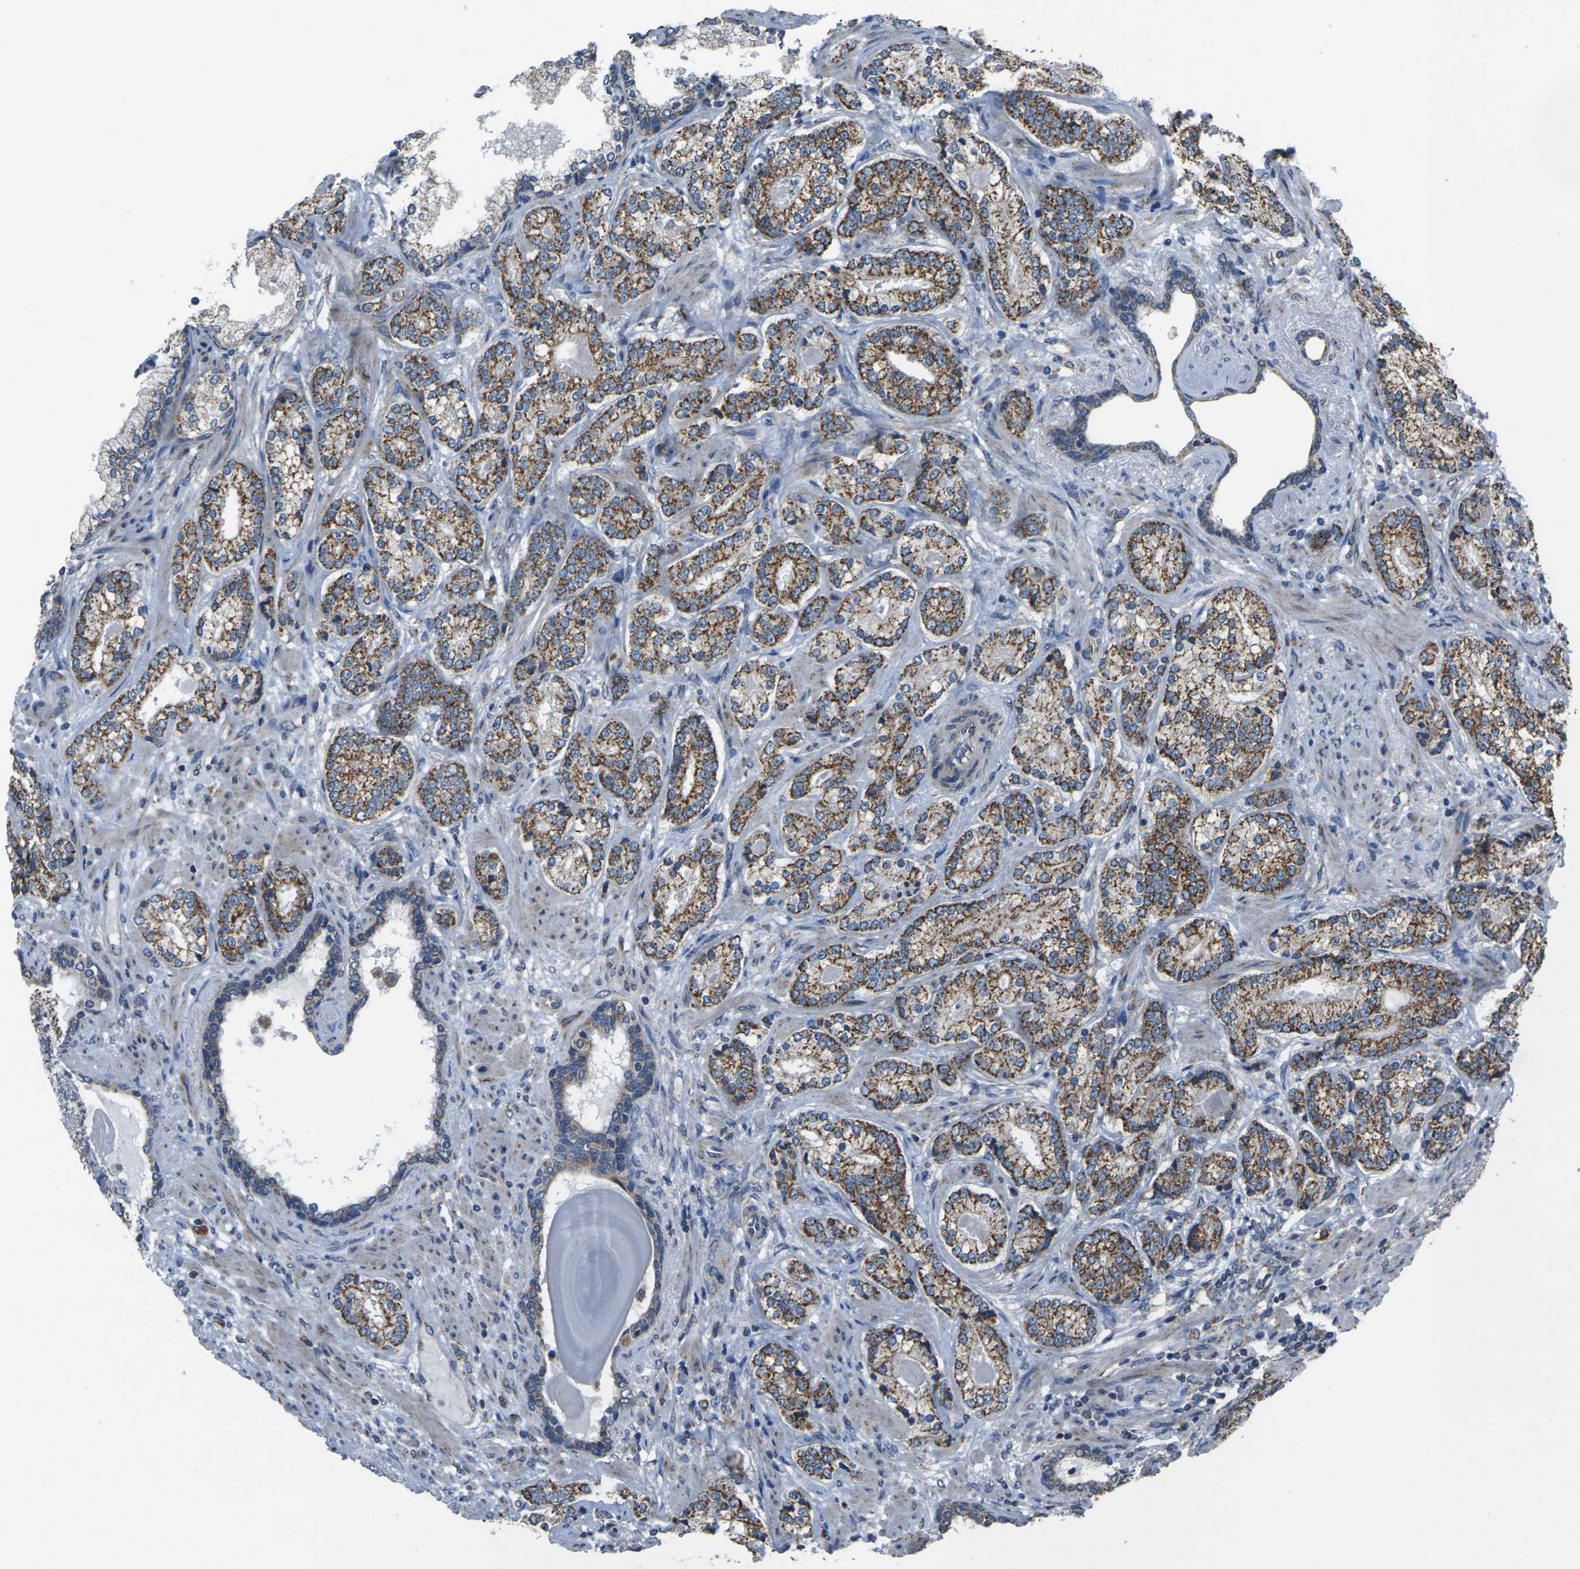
{"staining": {"intensity": "moderate", "quantity": ">75%", "location": "cytoplasmic/membranous"}, "tissue": "prostate cancer", "cell_type": "Tumor cells", "image_type": "cancer", "snomed": [{"axis": "morphology", "description": "Adenocarcinoma, High grade"}, {"axis": "topography", "description": "Prostate"}], "caption": "Prostate cancer stained with immunohistochemistry (IHC) displays moderate cytoplasmic/membranous staining in approximately >75% of tumor cells. (brown staining indicates protein expression, while blue staining denotes nuclei).", "gene": "TMEM120B", "patient": {"sex": "male", "age": 61}}